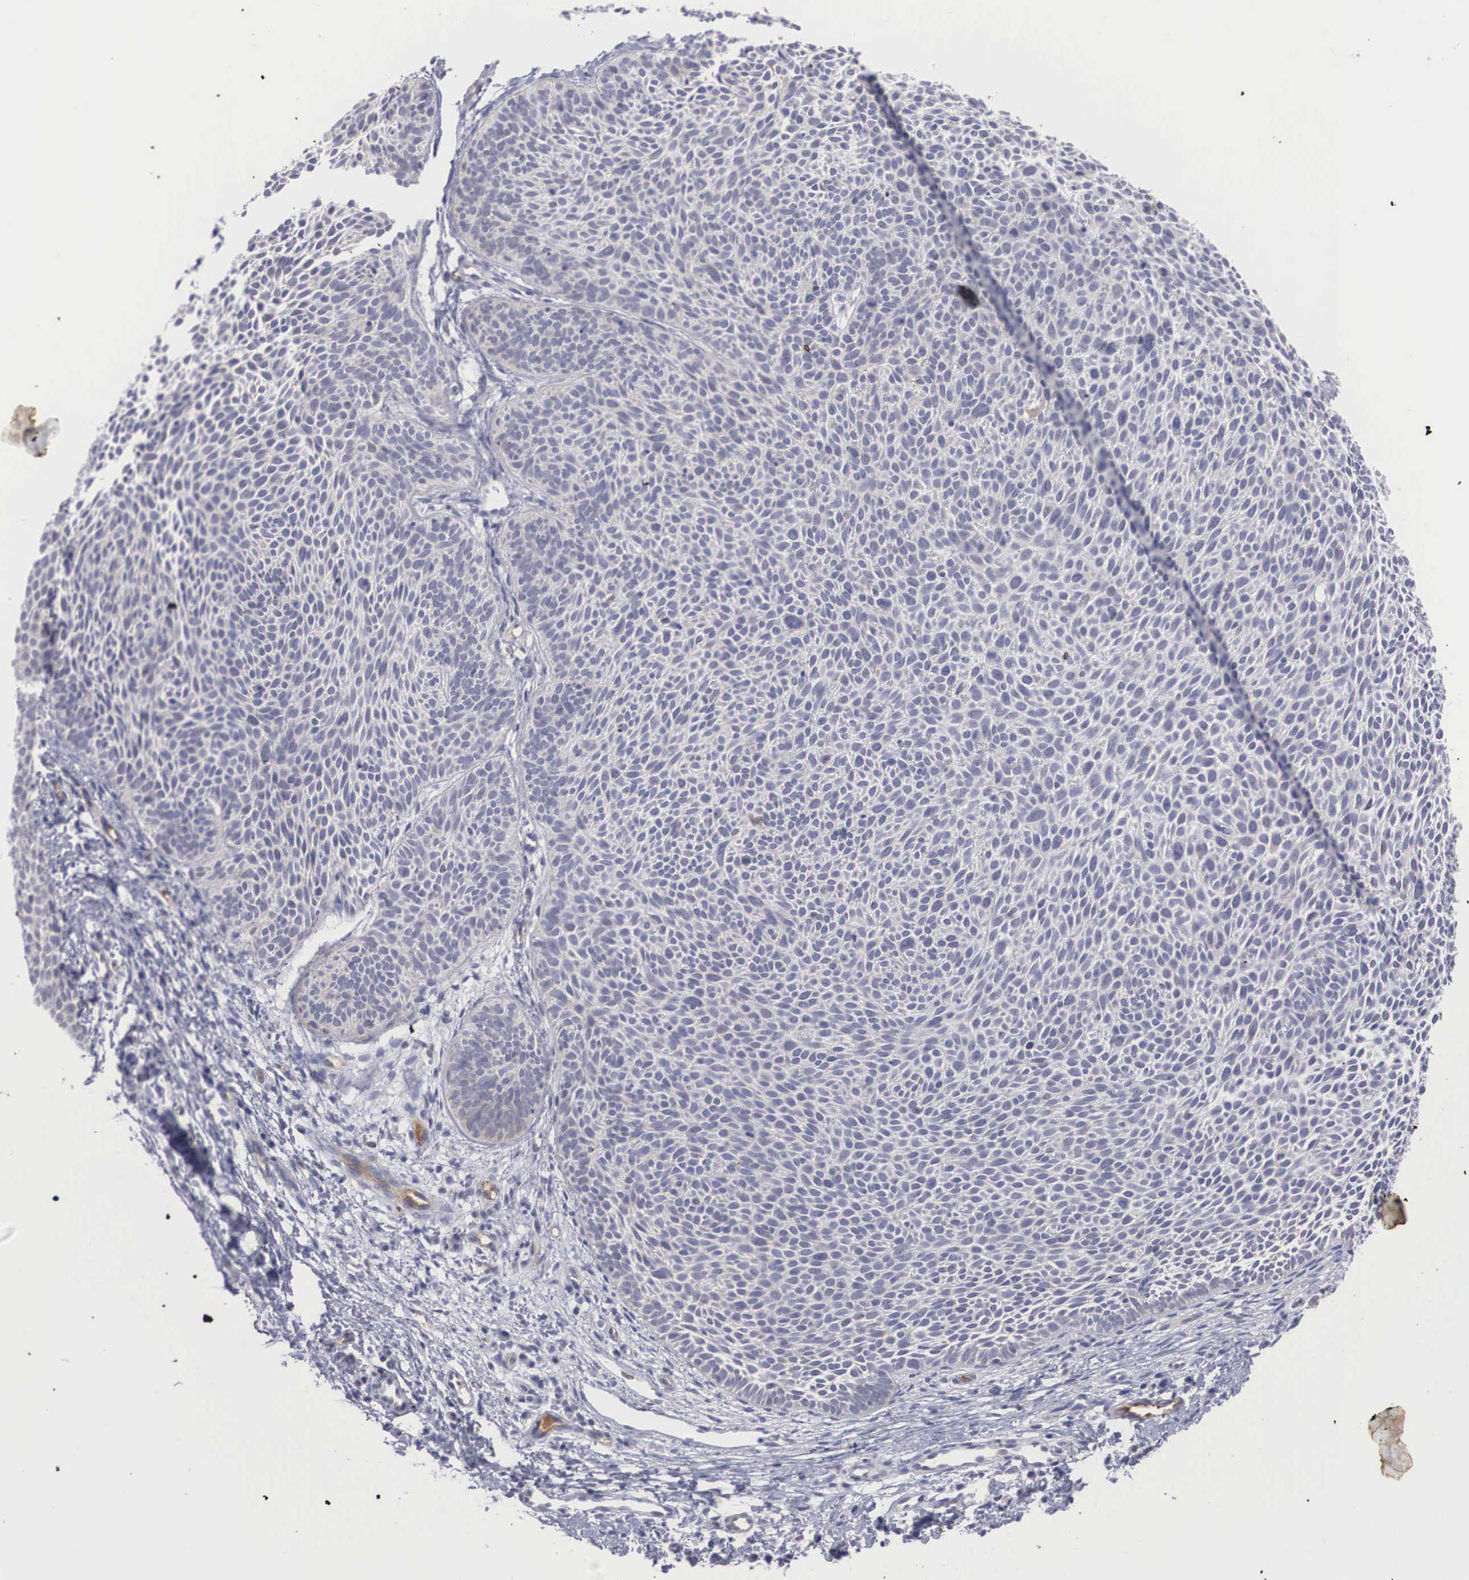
{"staining": {"intensity": "weak", "quantity": "<25%", "location": "cytoplasmic/membranous"}, "tissue": "skin cancer", "cell_type": "Tumor cells", "image_type": "cancer", "snomed": [{"axis": "morphology", "description": "Basal cell carcinoma"}, {"axis": "topography", "description": "Skin"}], "caption": "Photomicrograph shows no protein staining in tumor cells of skin basal cell carcinoma tissue.", "gene": "RBPJ", "patient": {"sex": "male", "age": 84}}